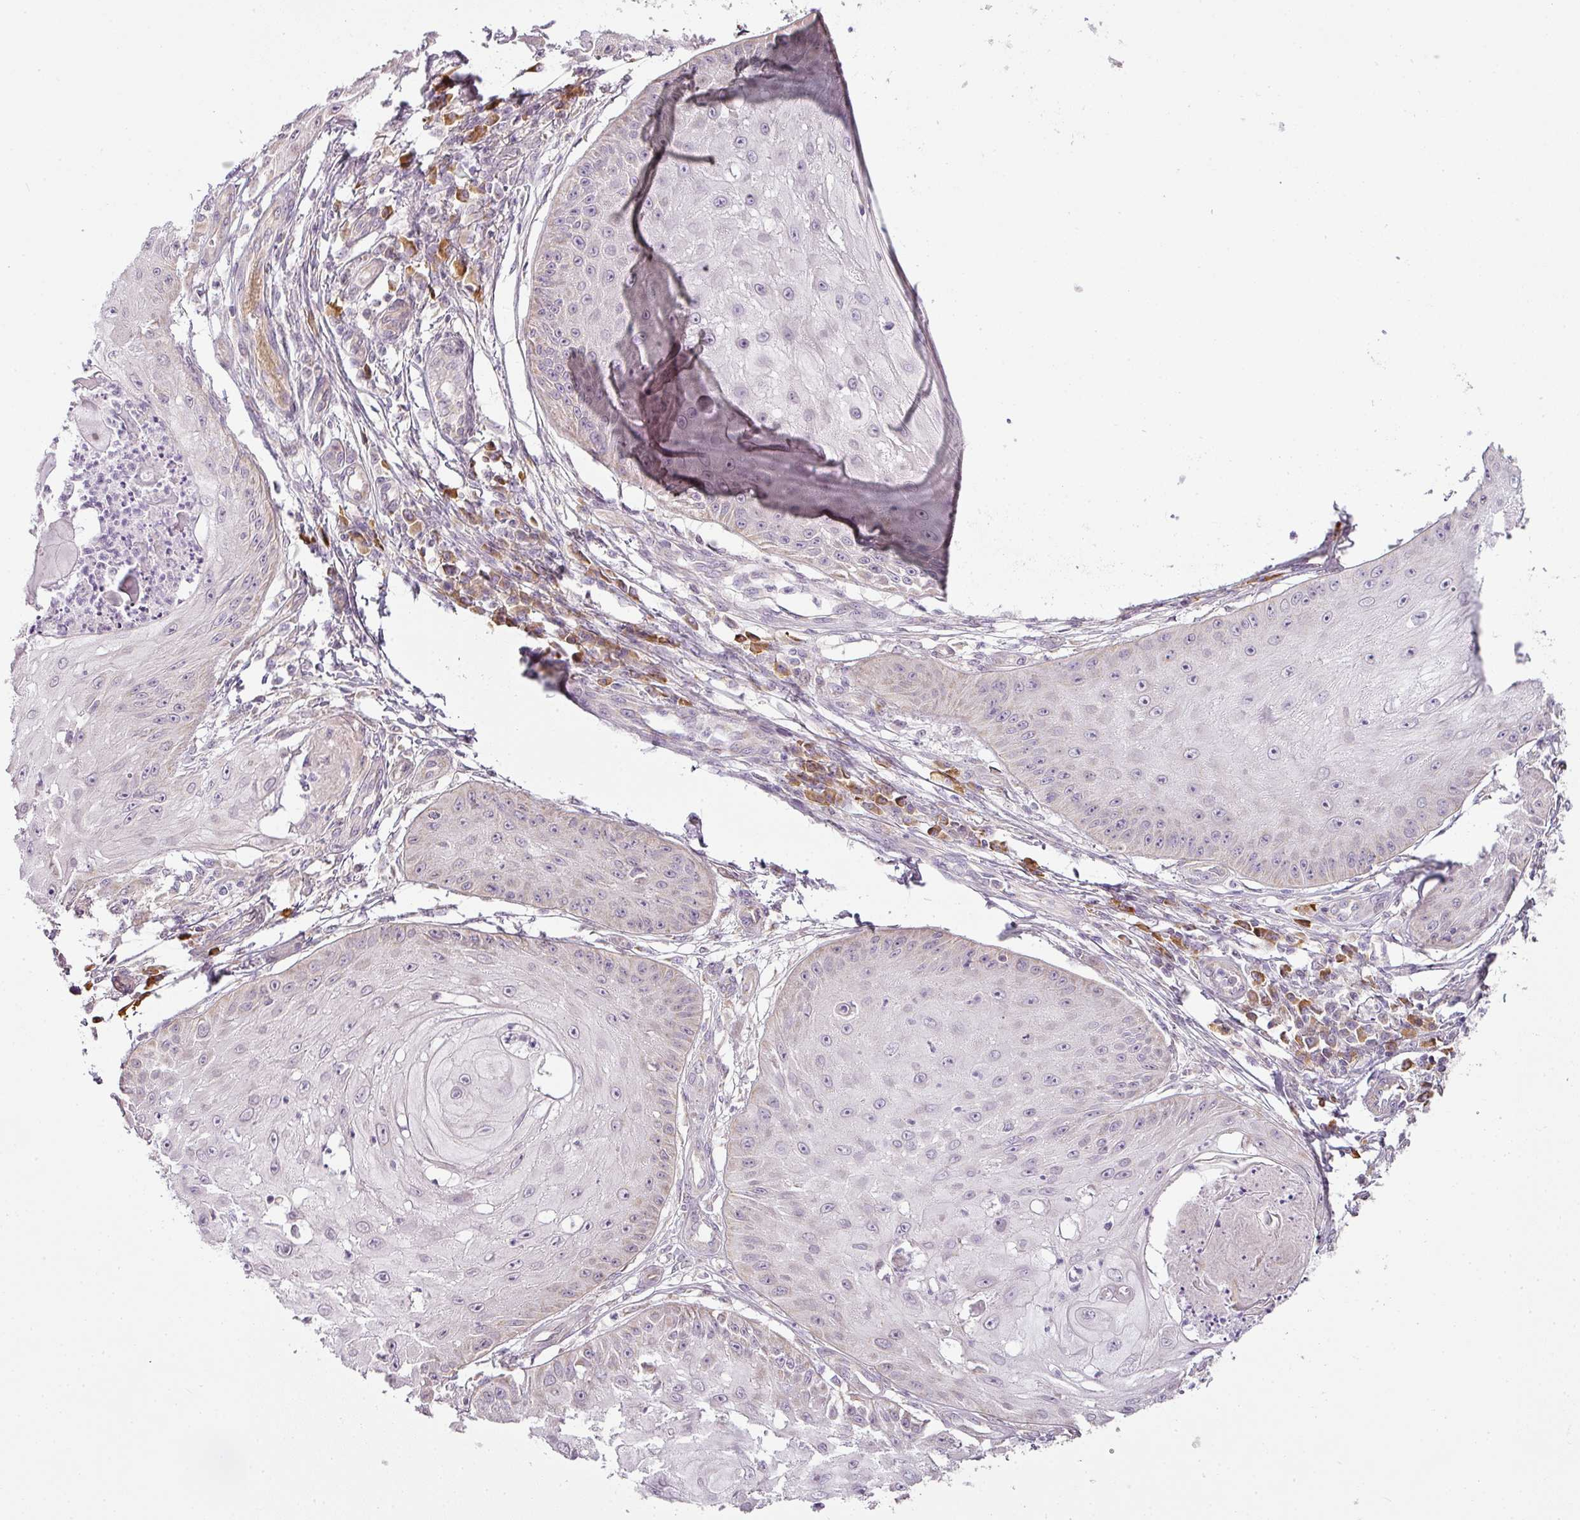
{"staining": {"intensity": "negative", "quantity": "none", "location": "none"}, "tissue": "skin cancer", "cell_type": "Tumor cells", "image_type": "cancer", "snomed": [{"axis": "morphology", "description": "Squamous cell carcinoma, NOS"}, {"axis": "topography", "description": "Skin"}], "caption": "This photomicrograph is of skin squamous cell carcinoma stained with immunohistochemistry (IHC) to label a protein in brown with the nuclei are counter-stained blue. There is no positivity in tumor cells.", "gene": "LY75", "patient": {"sex": "male", "age": 70}}